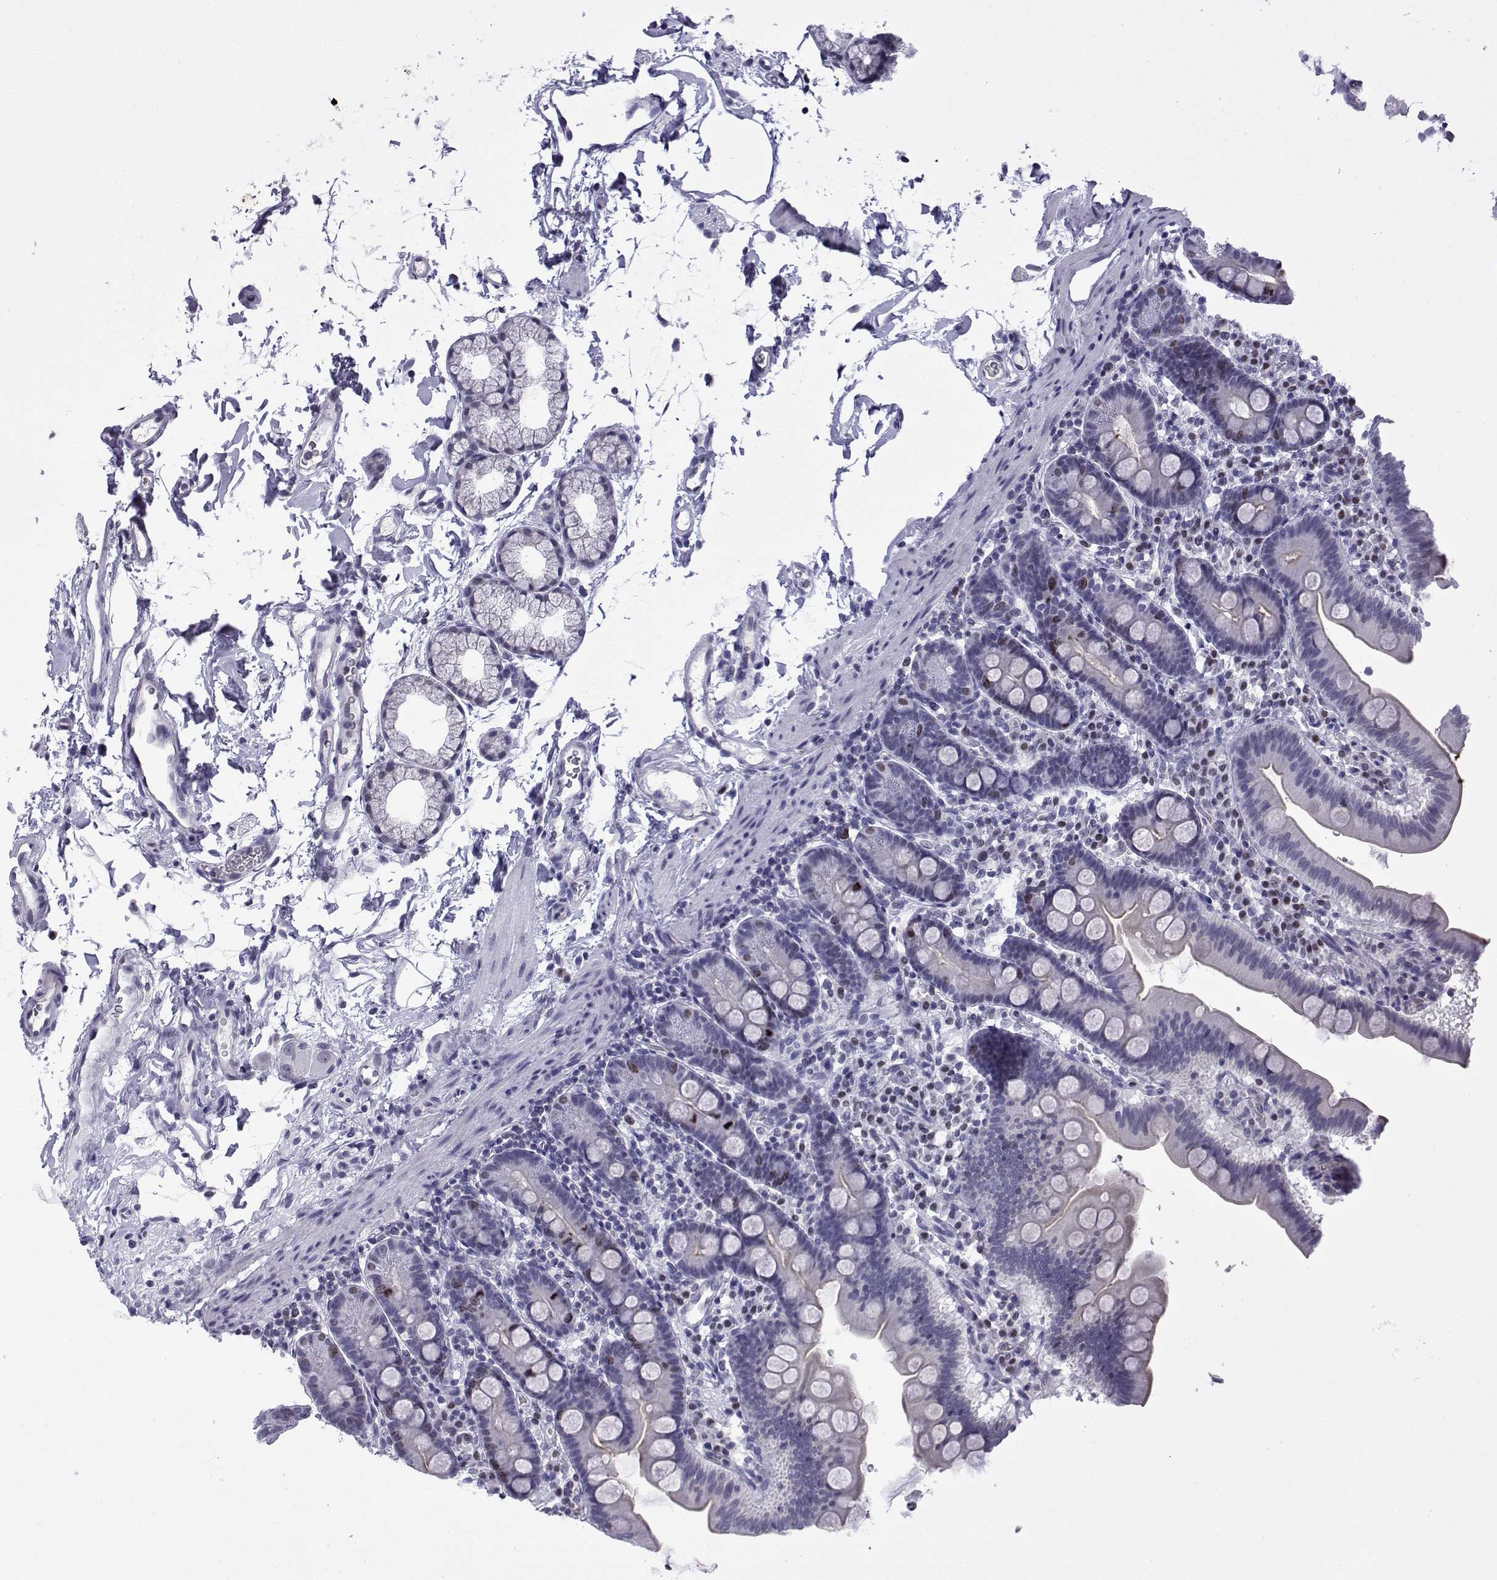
{"staining": {"intensity": "moderate", "quantity": "<25%", "location": "nuclear"}, "tissue": "duodenum", "cell_type": "Glandular cells", "image_type": "normal", "snomed": [{"axis": "morphology", "description": "Normal tissue, NOS"}, {"axis": "topography", "description": "Duodenum"}], "caption": "Human duodenum stained for a protein (brown) displays moderate nuclear positive staining in approximately <25% of glandular cells.", "gene": "INCENP", "patient": {"sex": "male", "age": 59}}